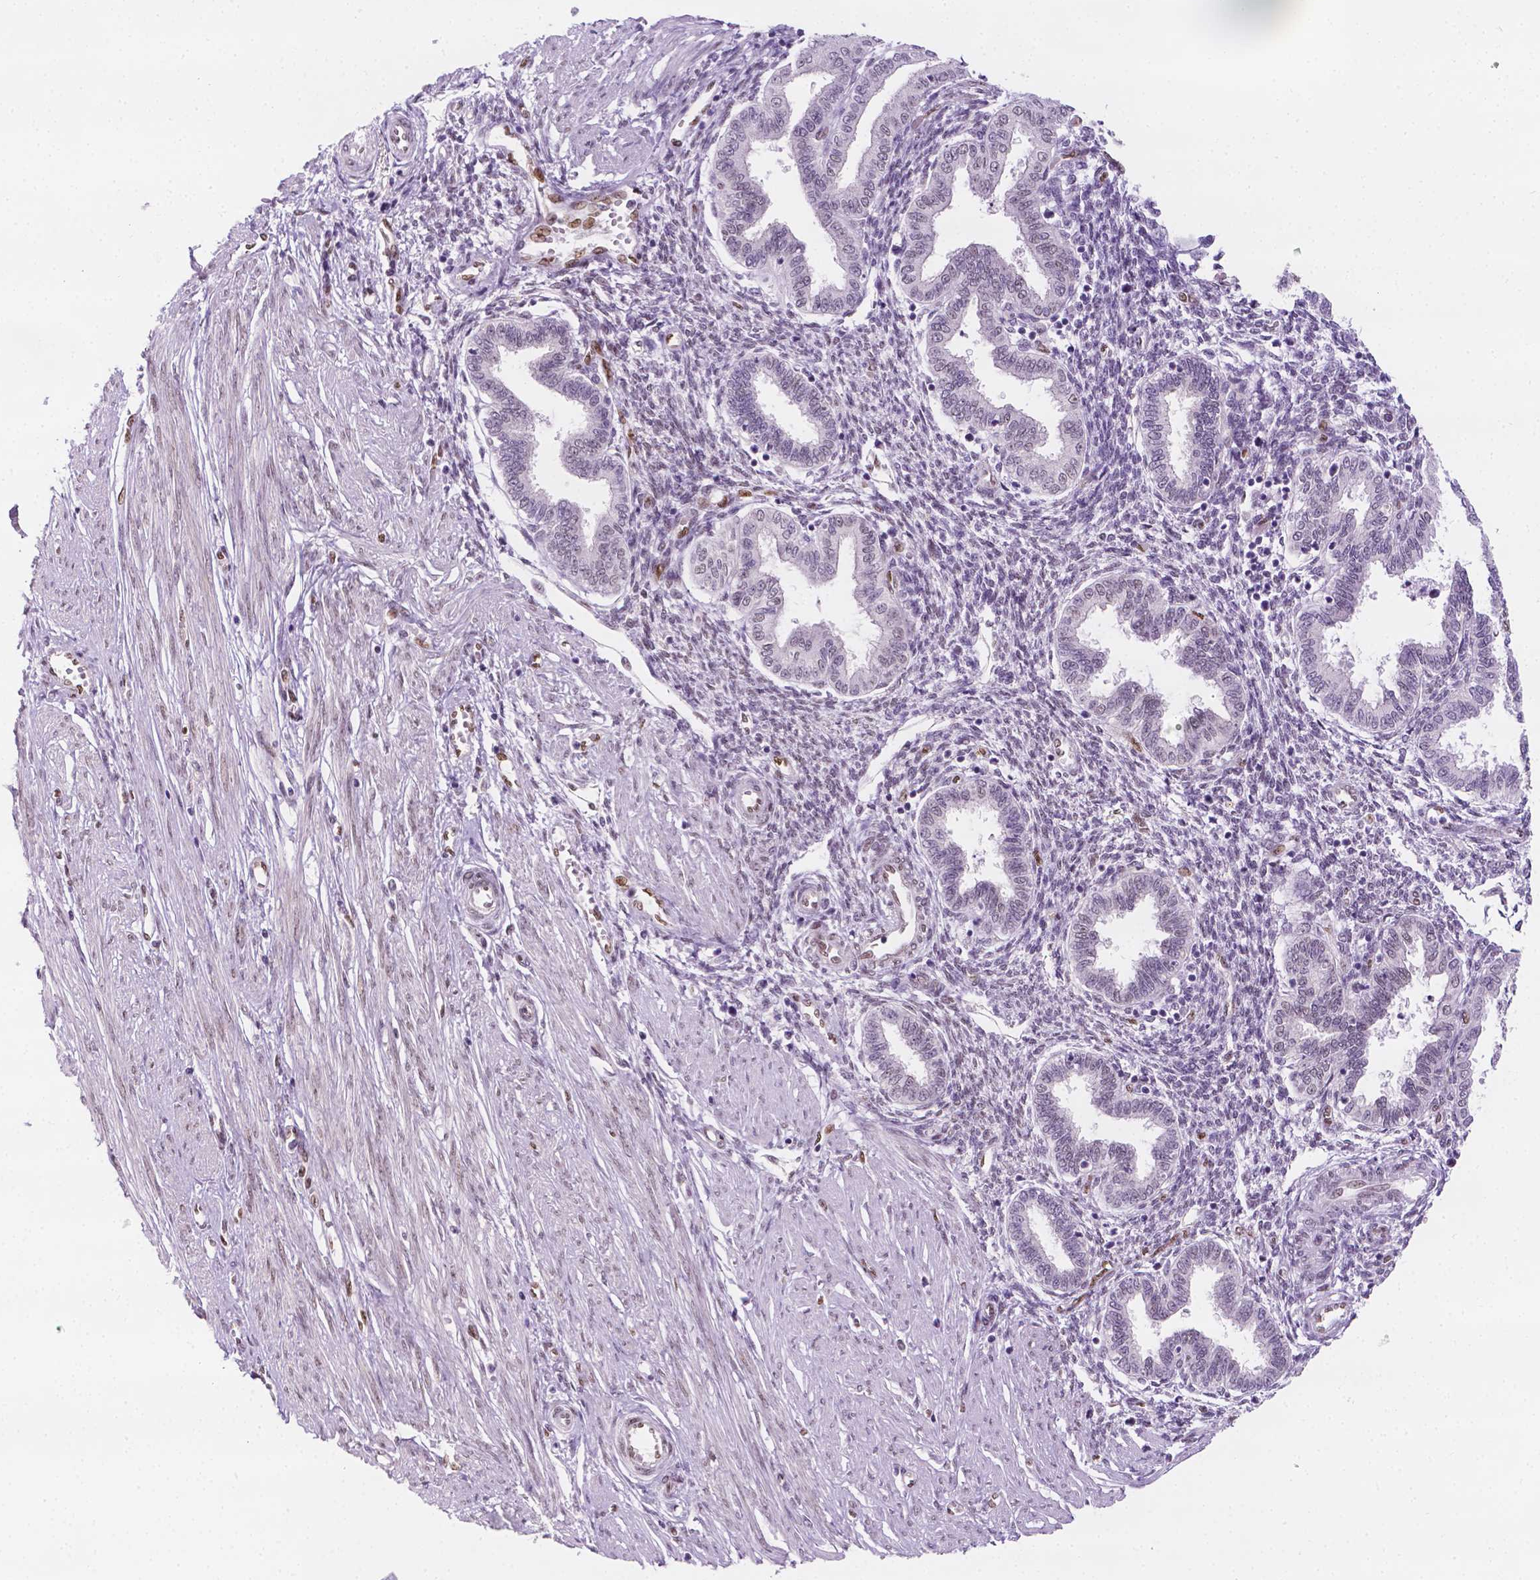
{"staining": {"intensity": "weak", "quantity": "25%-75%", "location": "nuclear"}, "tissue": "endometrium", "cell_type": "Cells in endometrial stroma", "image_type": "normal", "snomed": [{"axis": "morphology", "description": "Normal tissue, NOS"}, {"axis": "topography", "description": "Endometrium"}], "caption": "Protein expression by immunohistochemistry reveals weak nuclear expression in approximately 25%-75% of cells in endometrial stroma in unremarkable endometrium. (DAB (3,3'-diaminobenzidine) IHC, brown staining for protein, blue staining for nuclei).", "gene": "ERF", "patient": {"sex": "female", "age": 33}}